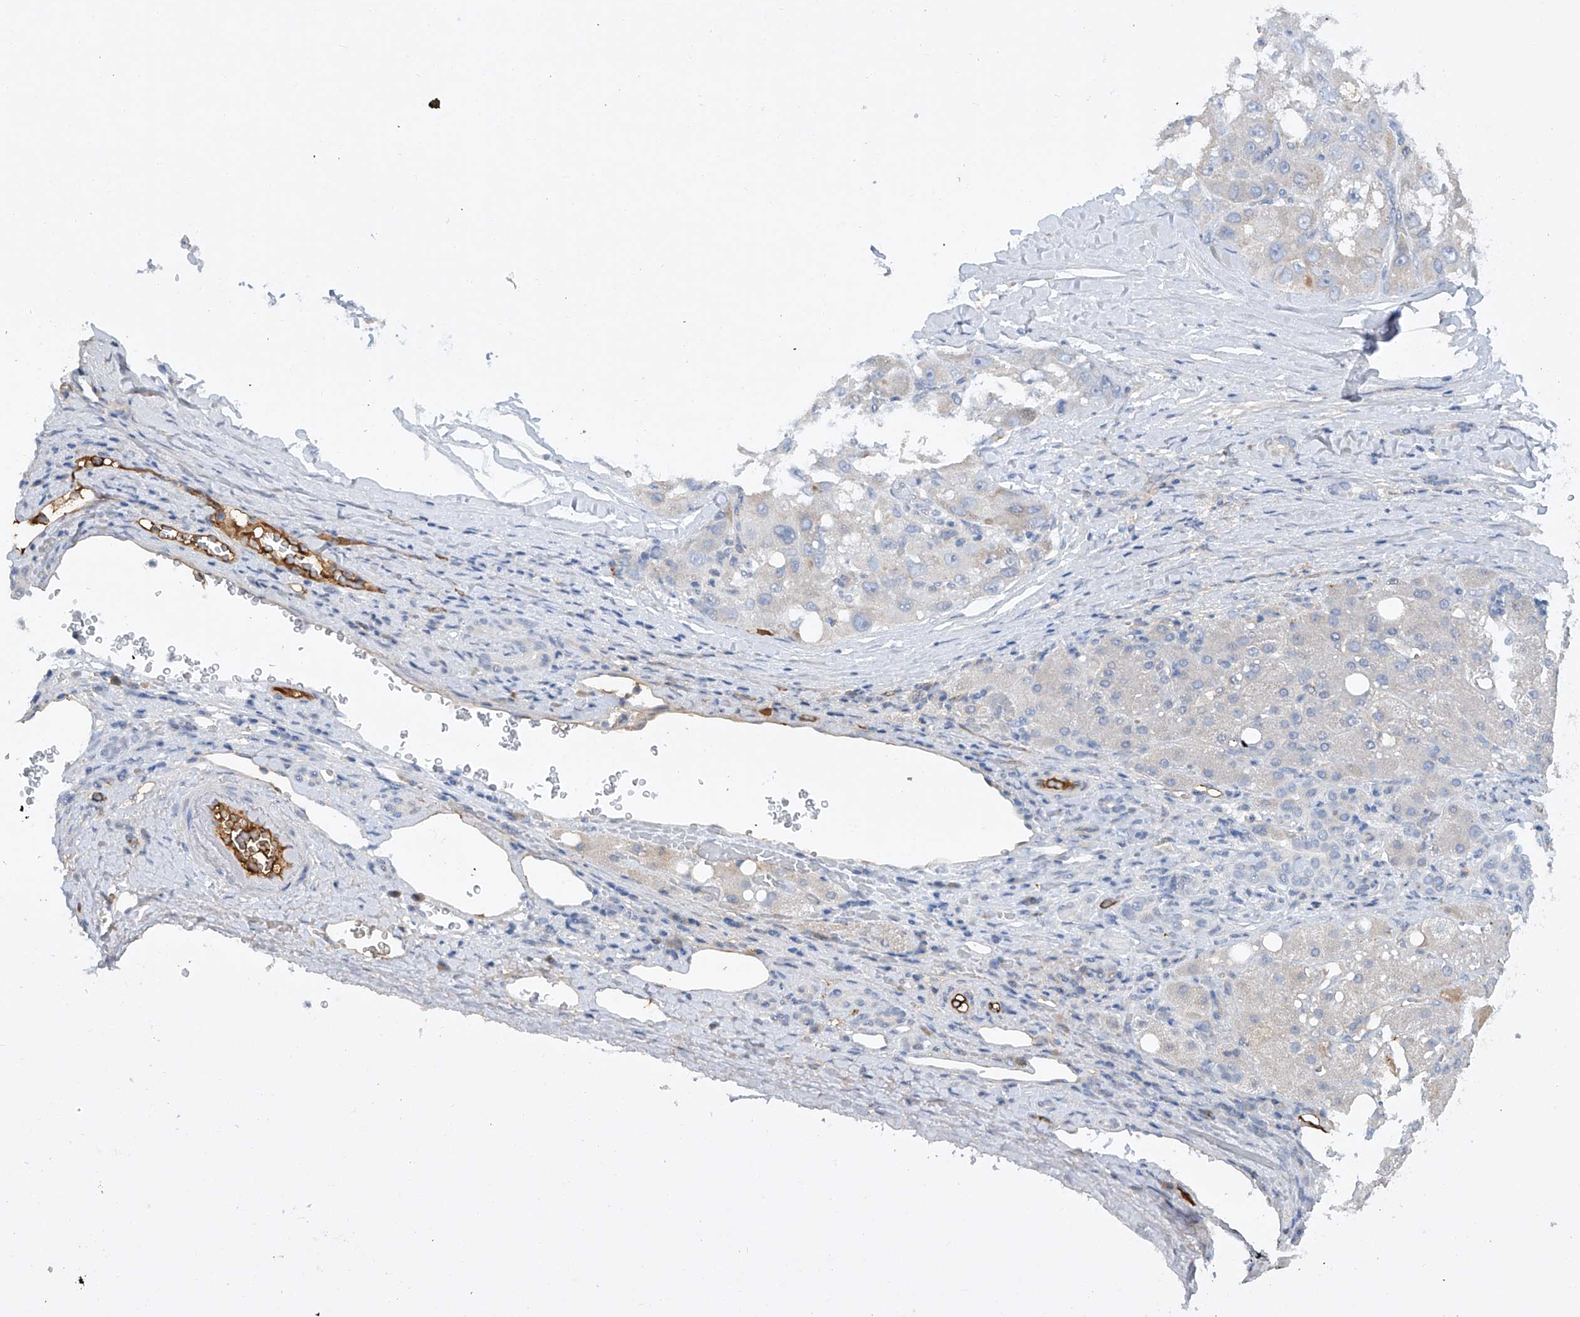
{"staining": {"intensity": "negative", "quantity": "none", "location": "none"}, "tissue": "liver cancer", "cell_type": "Tumor cells", "image_type": "cancer", "snomed": [{"axis": "morphology", "description": "Carcinoma, Hepatocellular, NOS"}, {"axis": "topography", "description": "Liver"}], "caption": "This is an immunohistochemistry (IHC) photomicrograph of hepatocellular carcinoma (liver). There is no expression in tumor cells.", "gene": "HAS3", "patient": {"sex": "male", "age": 80}}